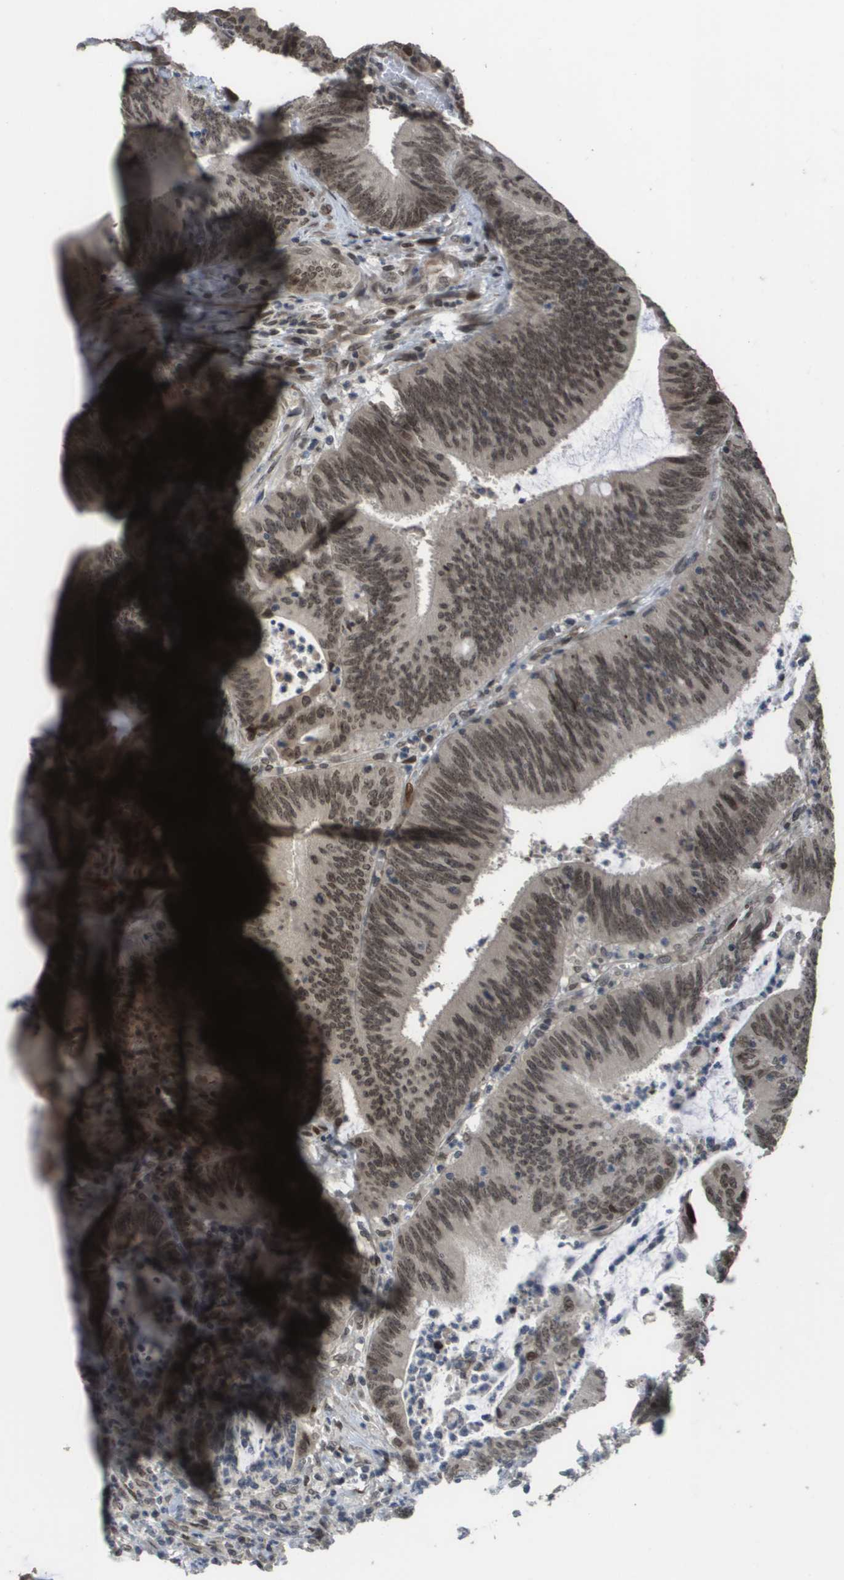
{"staining": {"intensity": "weak", "quantity": ">75%", "location": "nuclear"}, "tissue": "colorectal cancer", "cell_type": "Tumor cells", "image_type": "cancer", "snomed": [{"axis": "morphology", "description": "Normal tissue, NOS"}, {"axis": "morphology", "description": "Adenocarcinoma, NOS"}, {"axis": "topography", "description": "Rectum"}], "caption": "Protein expression analysis of human colorectal cancer (adenocarcinoma) reveals weak nuclear expression in approximately >75% of tumor cells.", "gene": "KAT5", "patient": {"sex": "female", "age": 66}}